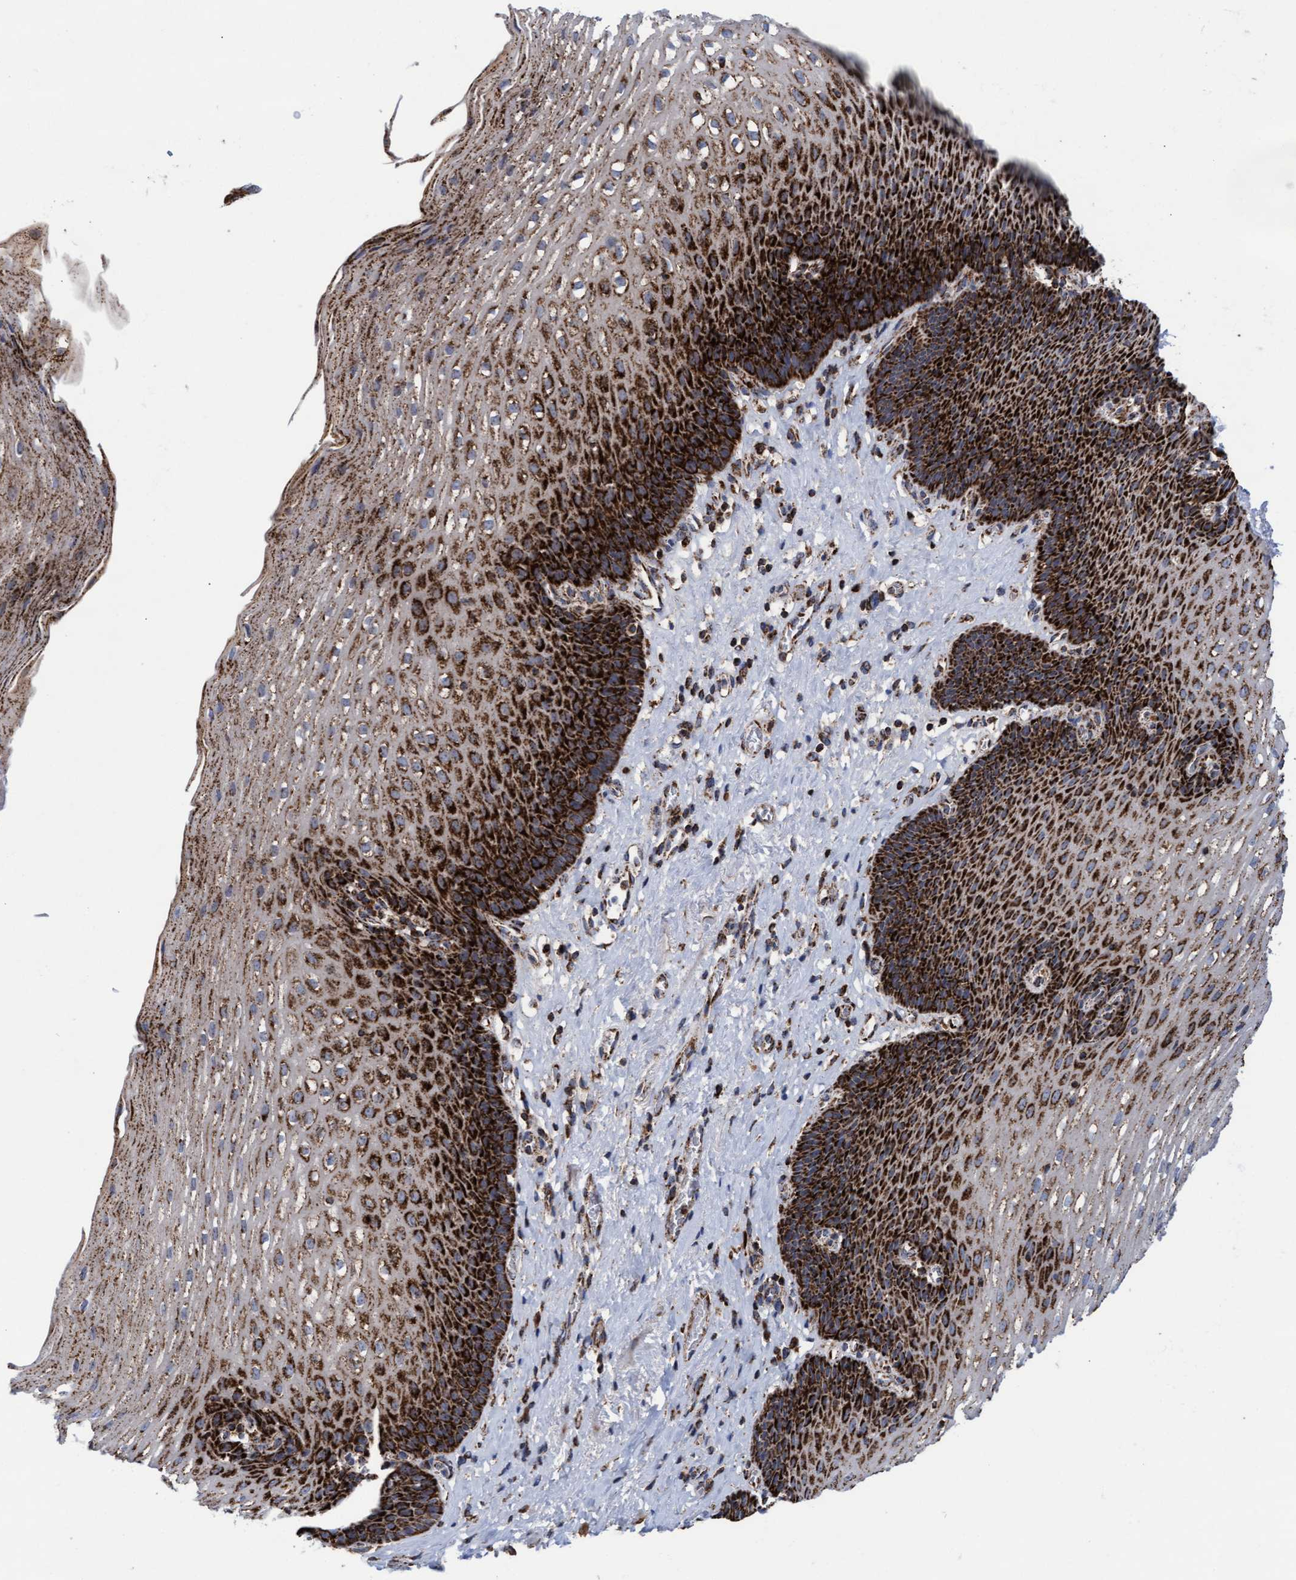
{"staining": {"intensity": "strong", "quantity": ">75%", "location": "cytoplasmic/membranous"}, "tissue": "esophagus", "cell_type": "Squamous epithelial cells", "image_type": "normal", "snomed": [{"axis": "morphology", "description": "Normal tissue, NOS"}, {"axis": "topography", "description": "Esophagus"}], "caption": "Human esophagus stained with a brown dye demonstrates strong cytoplasmic/membranous positive positivity in approximately >75% of squamous epithelial cells.", "gene": "MRPL38", "patient": {"sex": "male", "age": 48}}